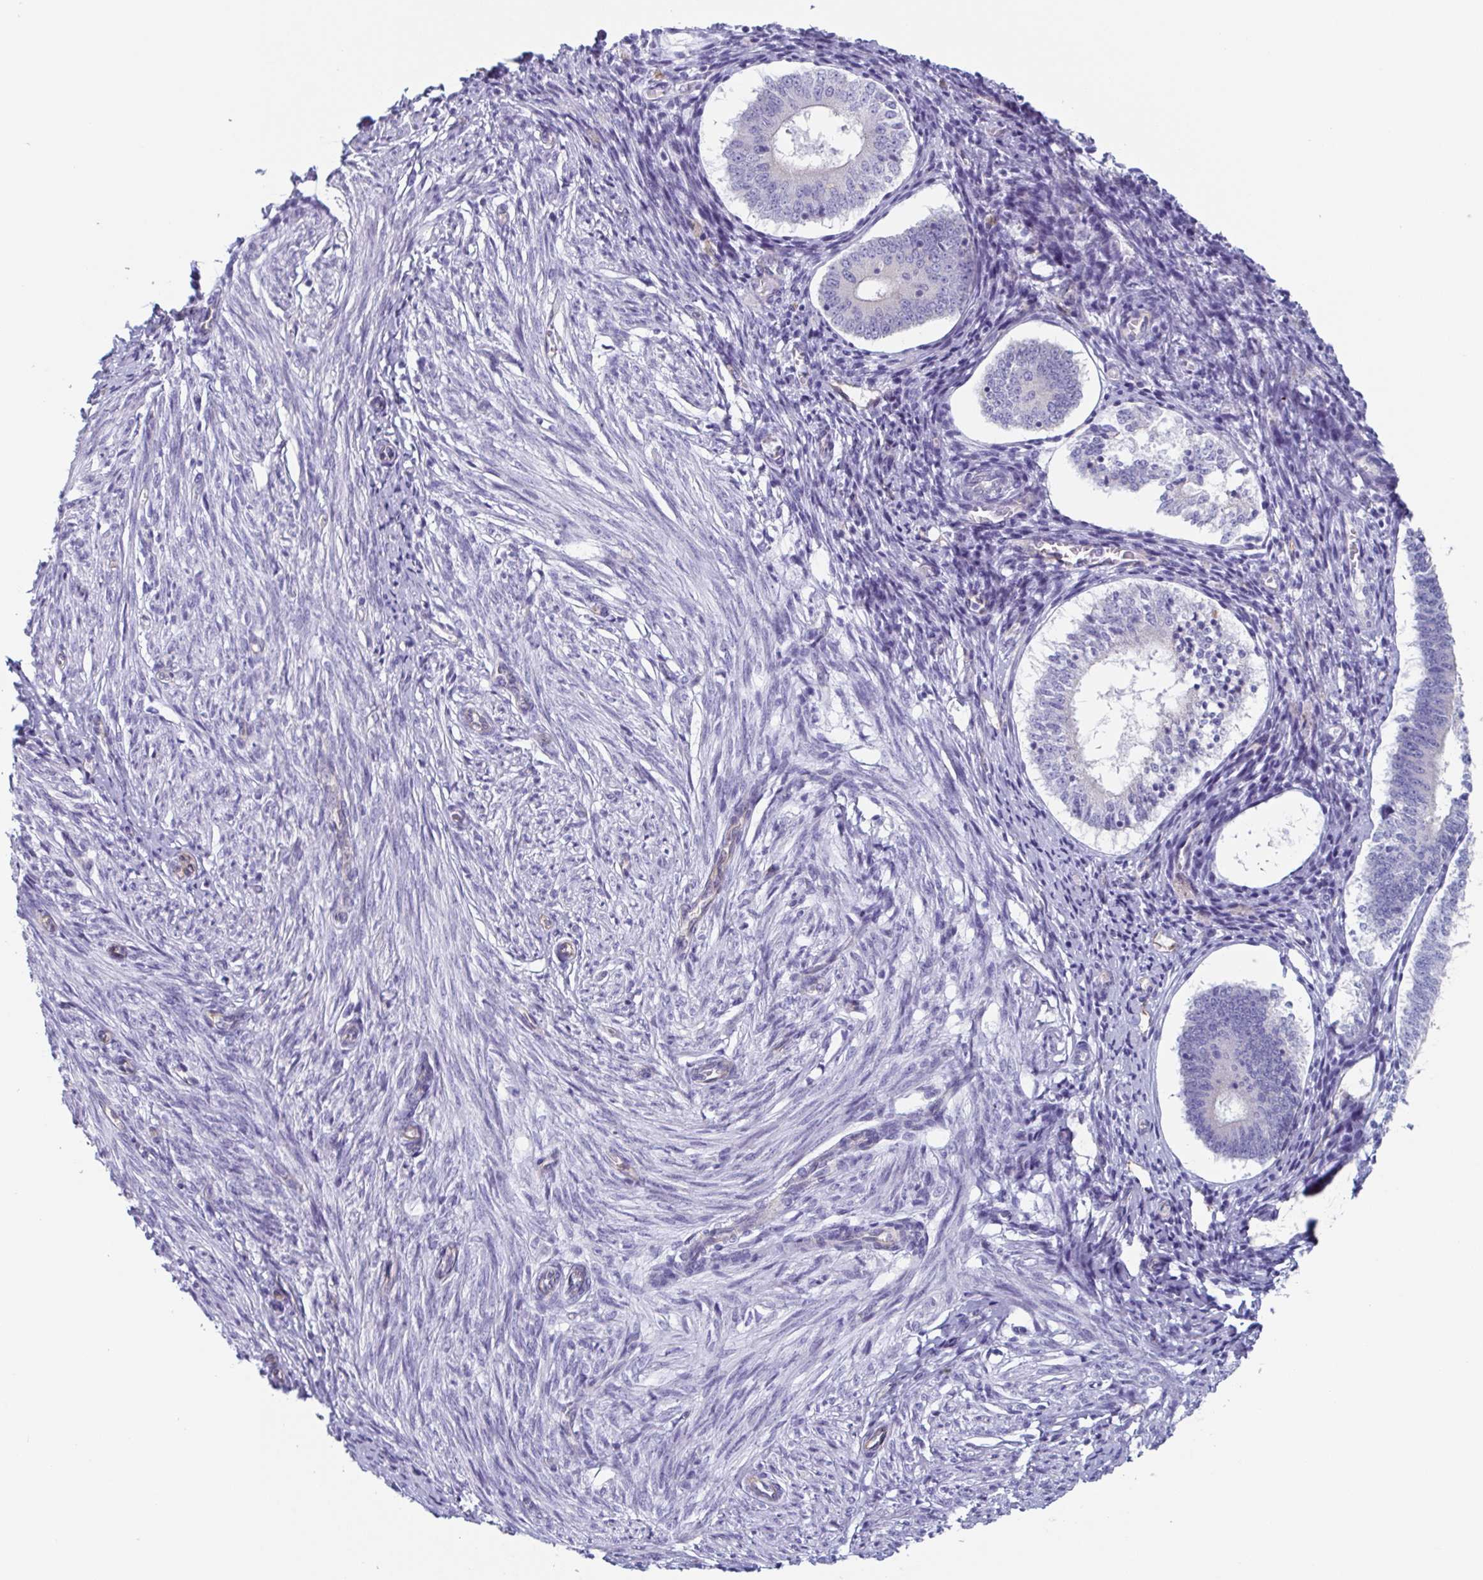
{"staining": {"intensity": "negative", "quantity": "none", "location": "none"}, "tissue": "endometrium", "cell_type": "Cells in endometrial stroma", "image_type": "normal", "snomed": [{"axis": "morphology", "description": "Normal tissue, NOS"}, {"axis": "topography", "description": "Endometrium"}], "caption": "Immunohistochemical staining of benign endometrium demonstrates no significant positivity in cells in endometrial stroma. (DAB (3,3'-diaminobenzidine) immunohistochemistry (IHC), high magnification).", "gene": "LYRM2", "patient": {"sex": "female", "age": 50}}